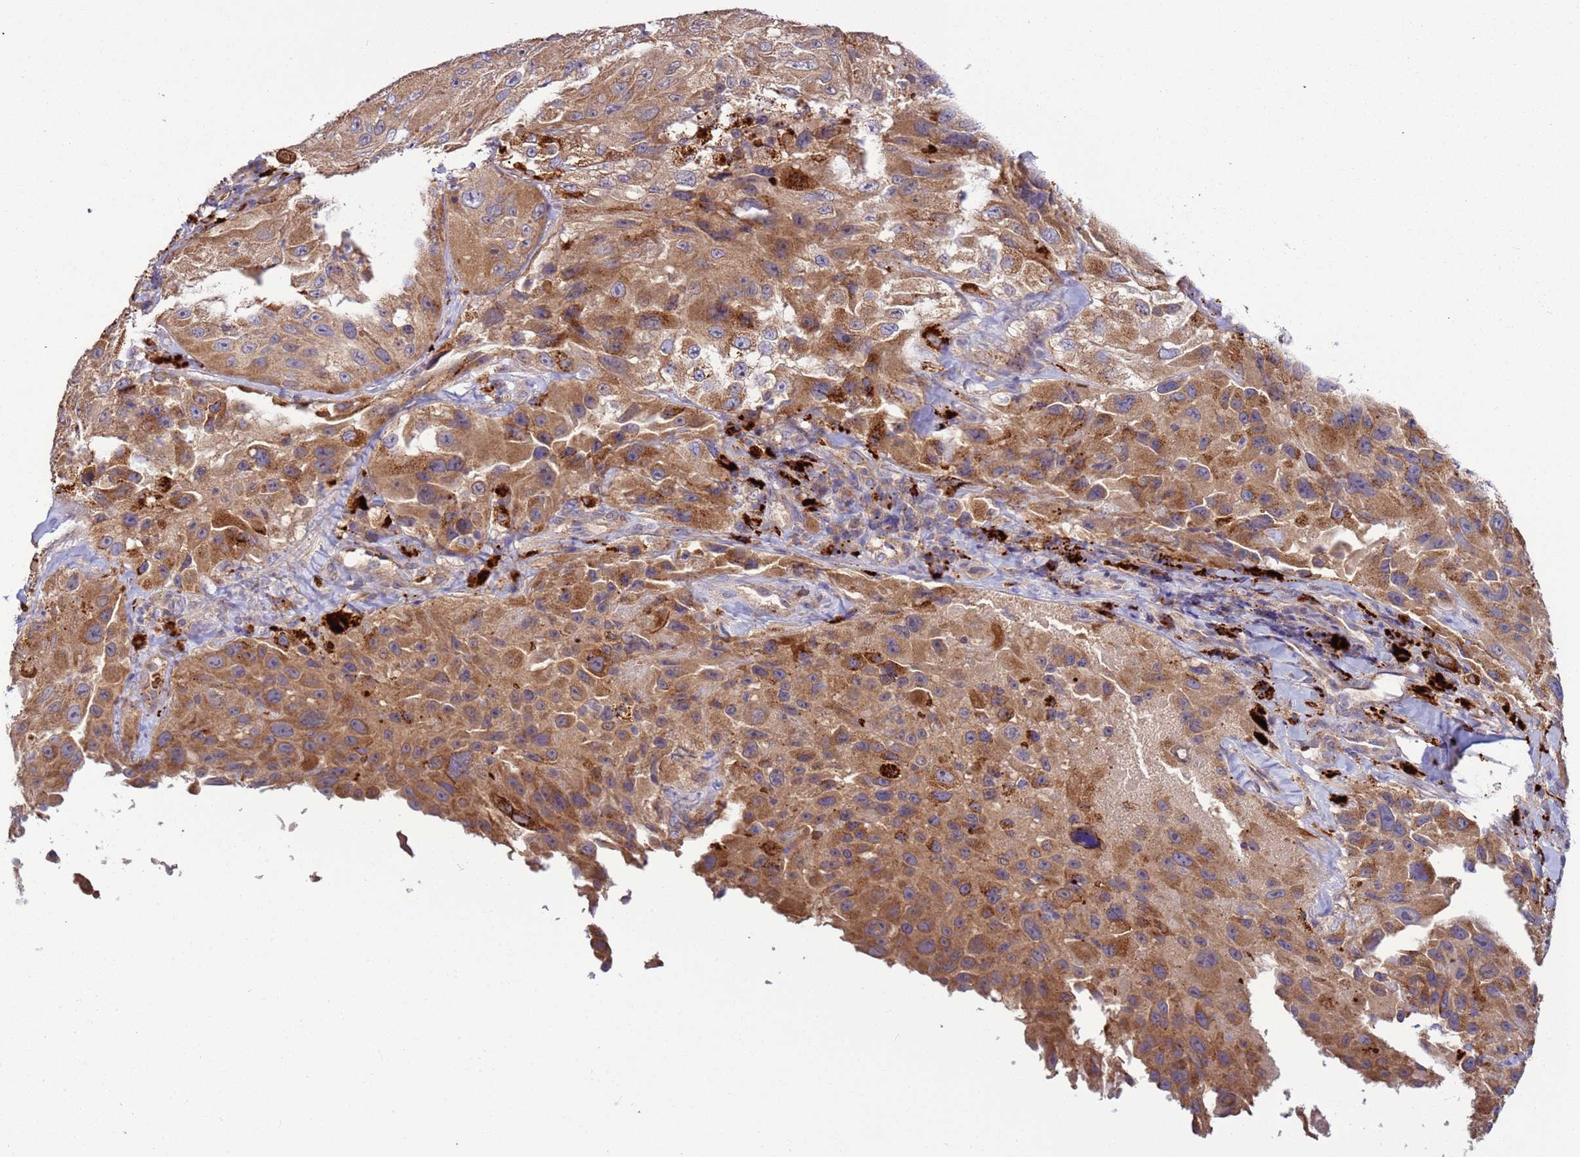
{"staining": {"intensity": "moderate", "quantity": ">75%", "location": "cytoplasmic/membranous"}, "tissue": "melanoma", "cell_type": "Tumor cells", "image_type": "cancer", "snomed": [{"axis": "morphology", "description": "Malignant melanoma, Metastatic site"}, {"axis": "topography", "description": "Lymph node"}], "caption": "Immunohistochemistry image of human melanoma stained for a protein (brown), which displays medium levels of moderate cytoplasmic/membranous expression in about >75% of tumor cells.", "gene": "VPS36", "patient": {"sex": "male", "age": 62}}